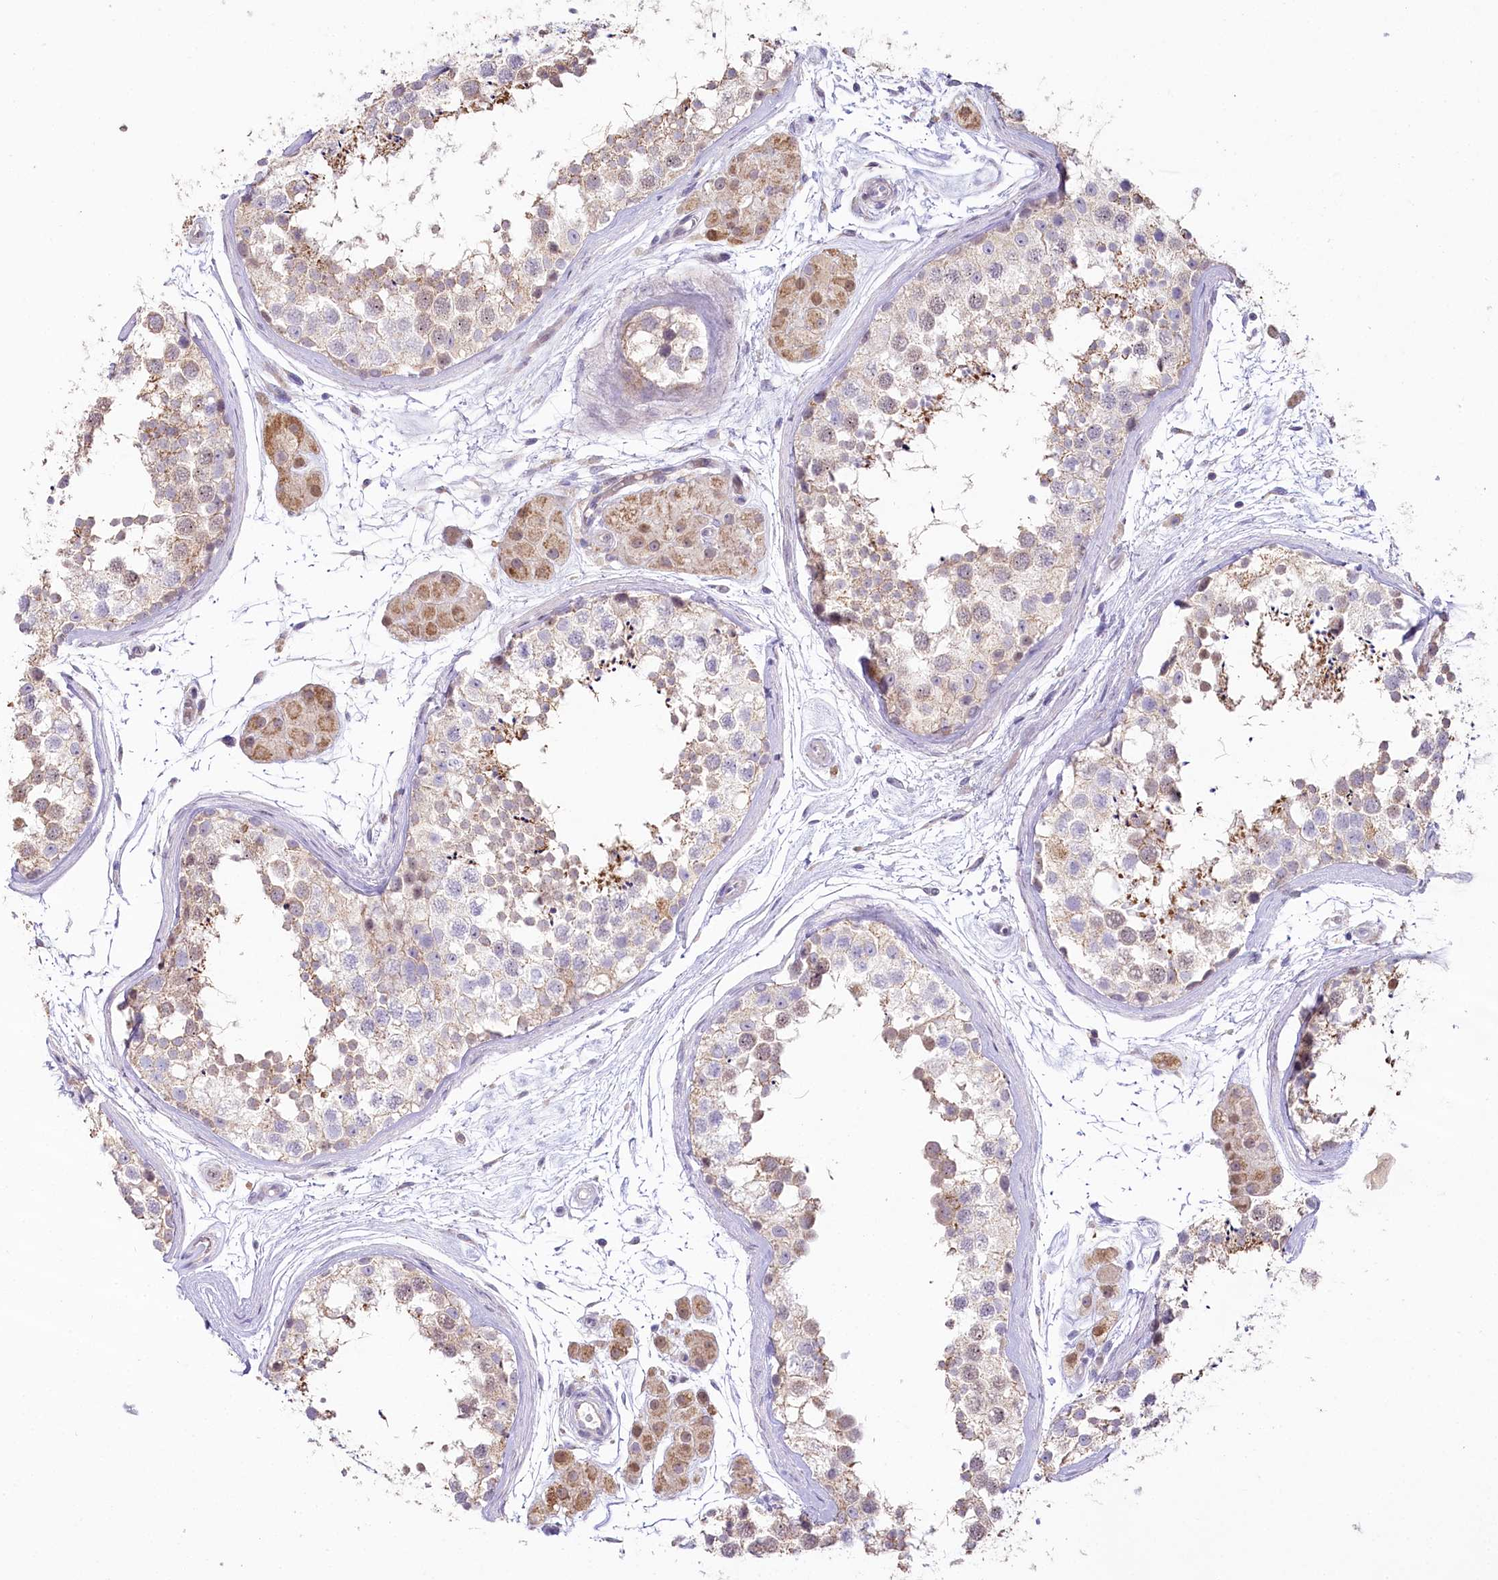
{"staining": {"intensity": "weak", "quantity": "<25%", "location": "cytoplasmic/membranous"}, "tissue": "testis", "cell_type": "Cells in seminiferous ducts", "image_type": "normal", "snomed": [{"axis": "morphology", "description": "Normal tissue, NOS"}, {"axis": "topography", "description": "Testis"}], "caption": "Human testis stained for a protein using immunohistochemistry shows no positivity in cells in seminiferous ducts.", "gene": "SLC6A11", "patient": {"sex": "male", "age": 56}}